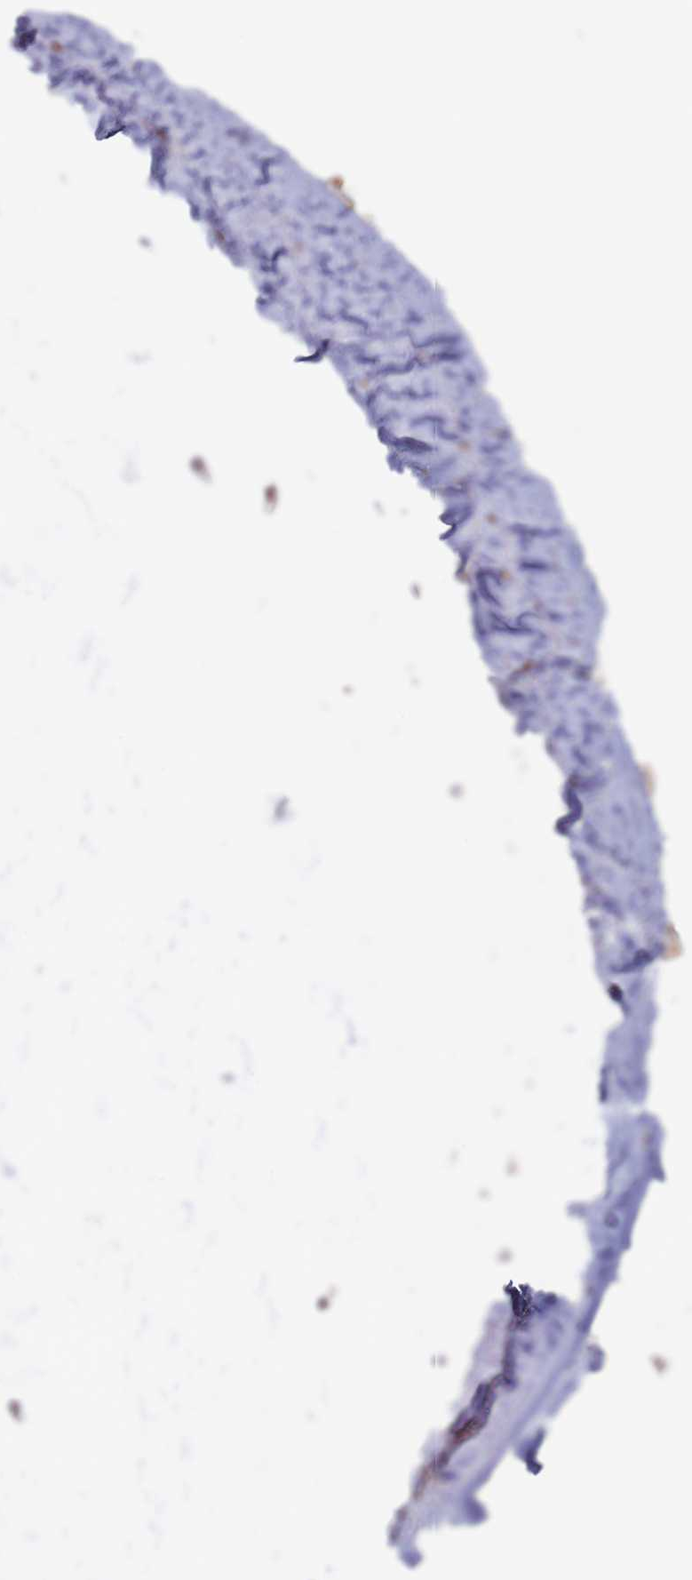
{"staining": {"intensity": "negative", "quantity": "none", "location": "none"}, "tissue": "adipose tissue", "cell_type": "Adipocytes", "image_type": "normal", "snomed": [{"axis": "morphology", "description": "Normal tissue, NOS"}, {"axis": "topography", "description": "Cartilage tissue"}, {"axis": "topography", "description": "Bronchus"}], "caption": "This is an immunohistochemistry (IHC) histopathology image of normal adipose tissue. There is no expression in adipocytes.", "gene": "CNTRL", "patient": {"sex": "female", "age": 72}}